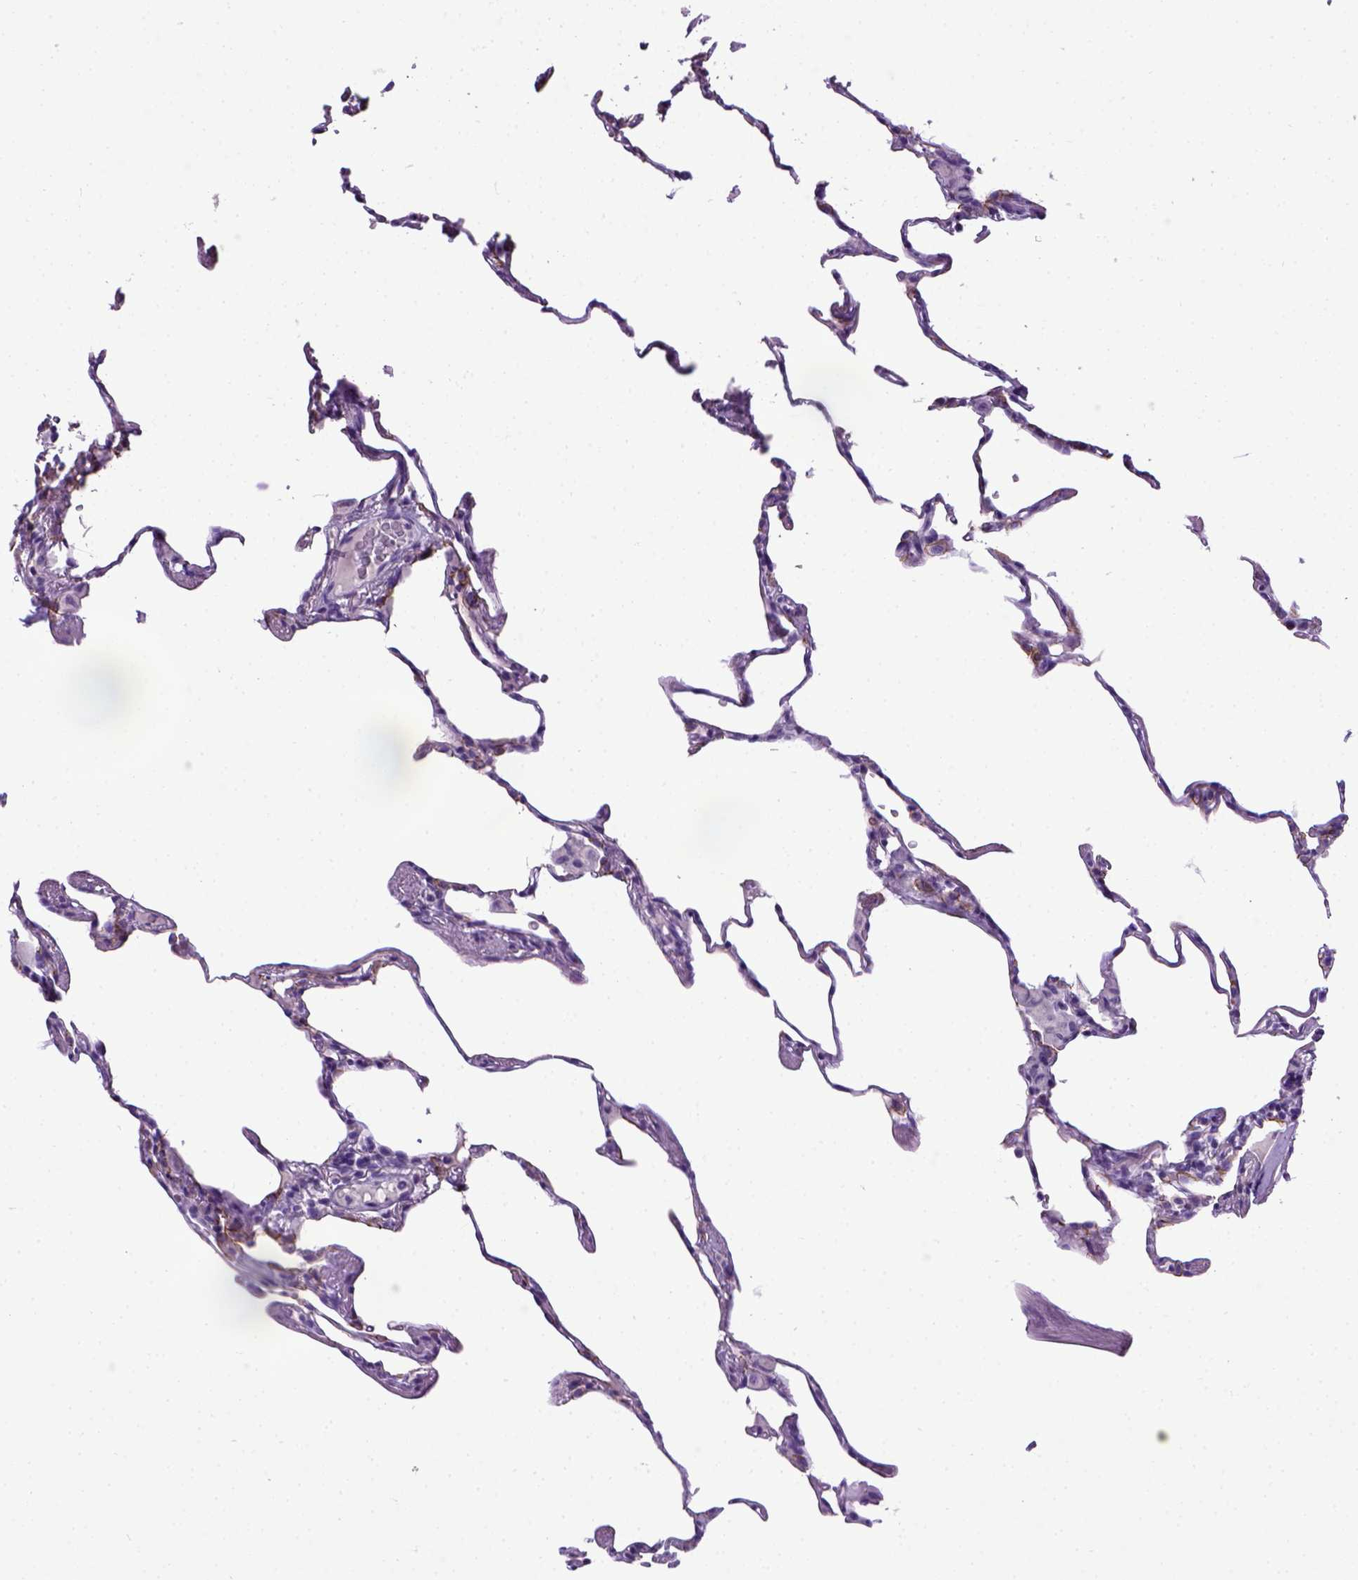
{"staining": {"intensity": "moderate", "quantity": "<25%", "location": "cytoplasmic/membranous"}, "tissue": "lung", "cell_type": "Alveolar cells", "image_type": "normal", "snomed": [{"axis": "morphology", "description": "Normal tissue, NOS"}, {"axis": "topography", "description": "Lung"}], "caption": "Lung stained for a protein (brown) exhibits moderate cytoplasmic/membranous positive expression in approximately <25% of alveolar cells.", "gene": "CDH1", "patient": {"sex": "female", "age": 57}}